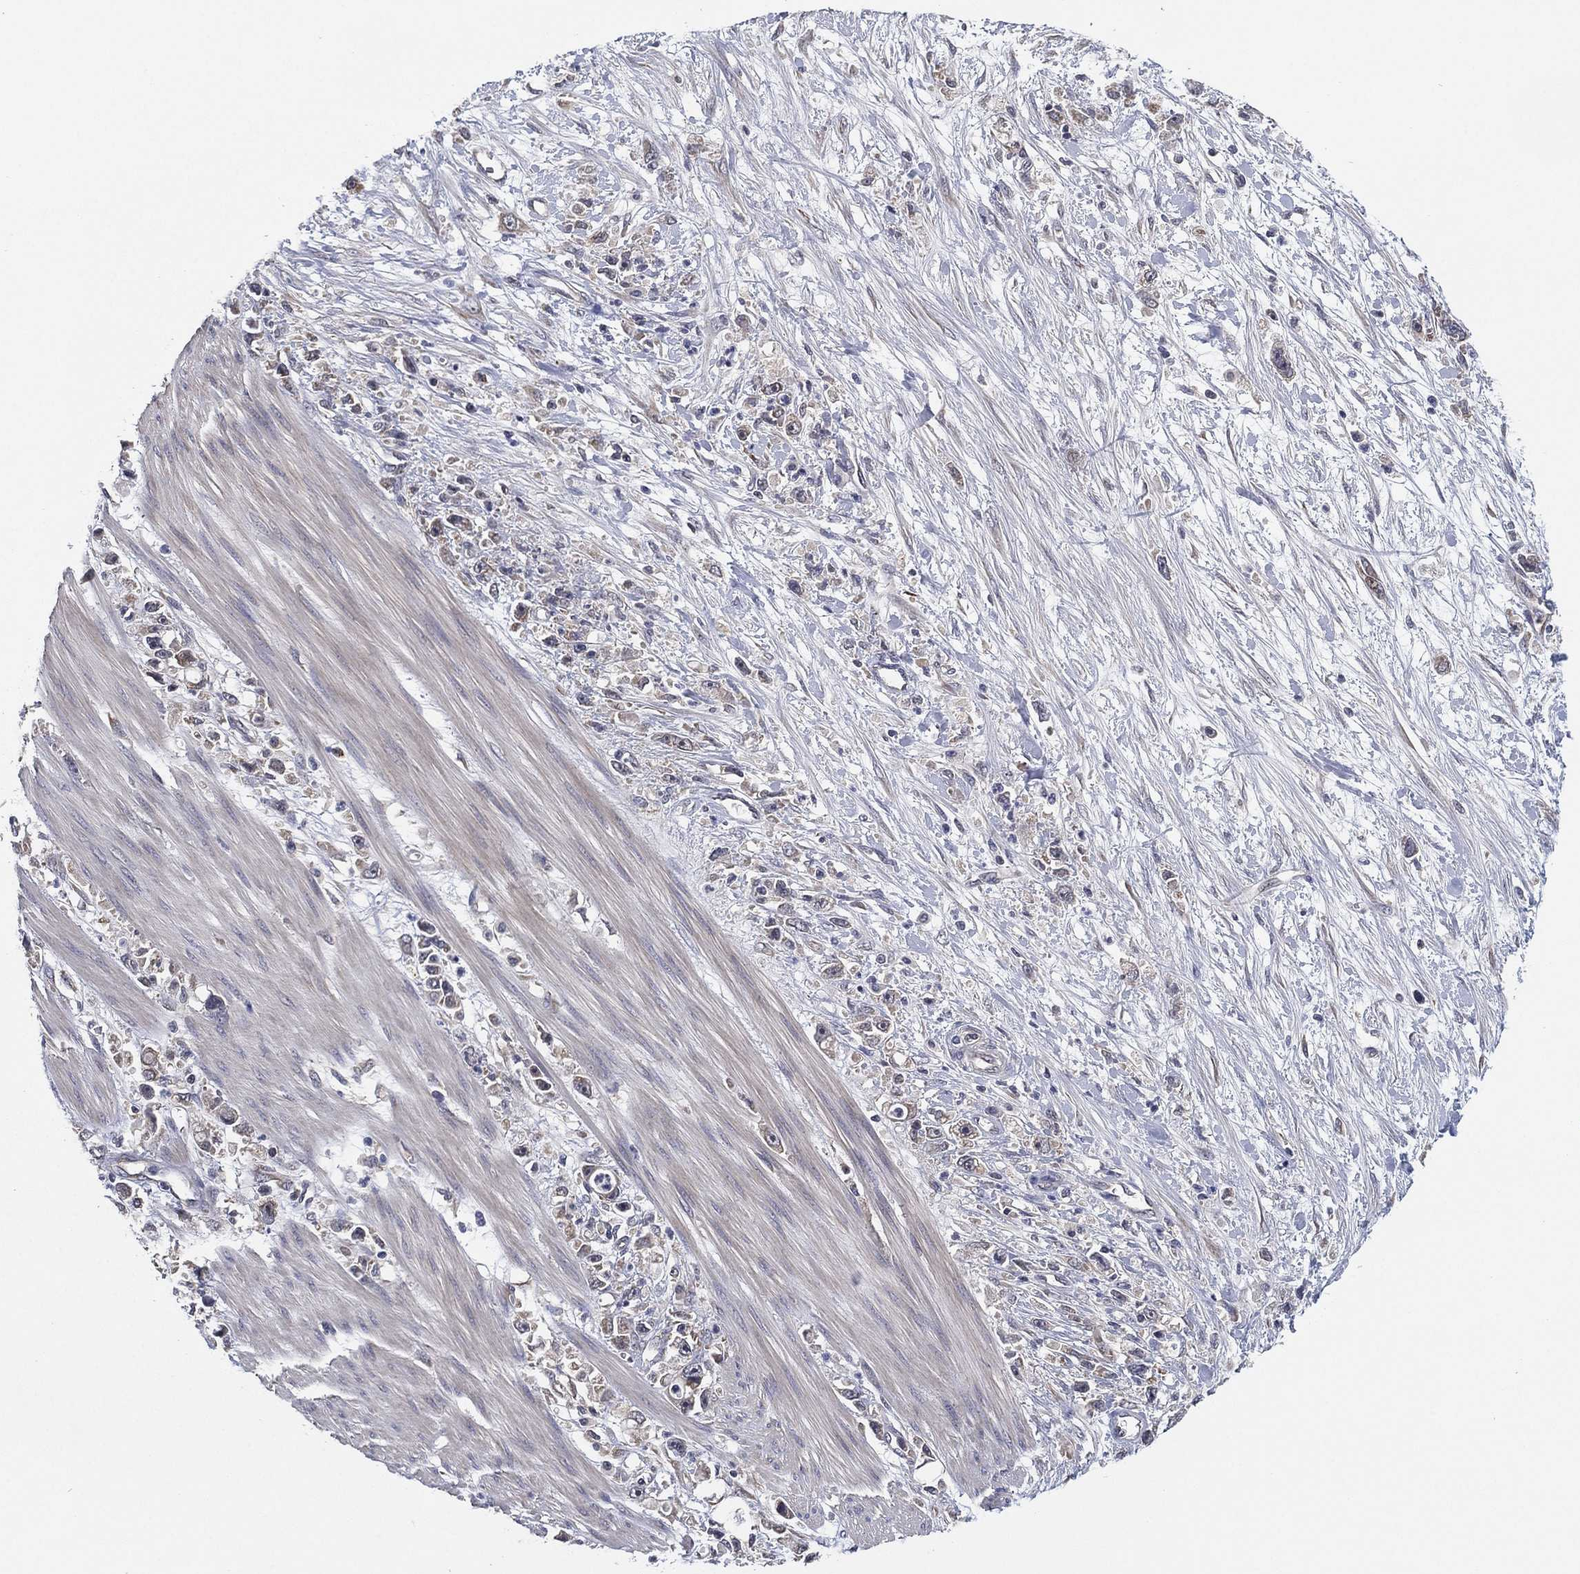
{"staining": {"intensity": "negative", "quantity": "none", "location": "none"}, "tissue": "stomach cancer", "cell_type": "Tumor cells", "image_type": "cancer", "snomed": [{"axis": "morphology", "description": "Adenocarcinoma, NOS"}, {"axis": "topography", "description": "Stomach"}], "caption": "Stomach adenocarcinoma was stained to show a protein in brown. There is no significant positivity in tumor cells. The staining was performed using DAB (3,3'-diaminobenzidine) to visualize the protein expression in brown, while the nuclei were stained in blue with hematoxylin (Magnification: 20x).", "gene": "SELENOO", "patient": {"sex": "female", "age": 59}}